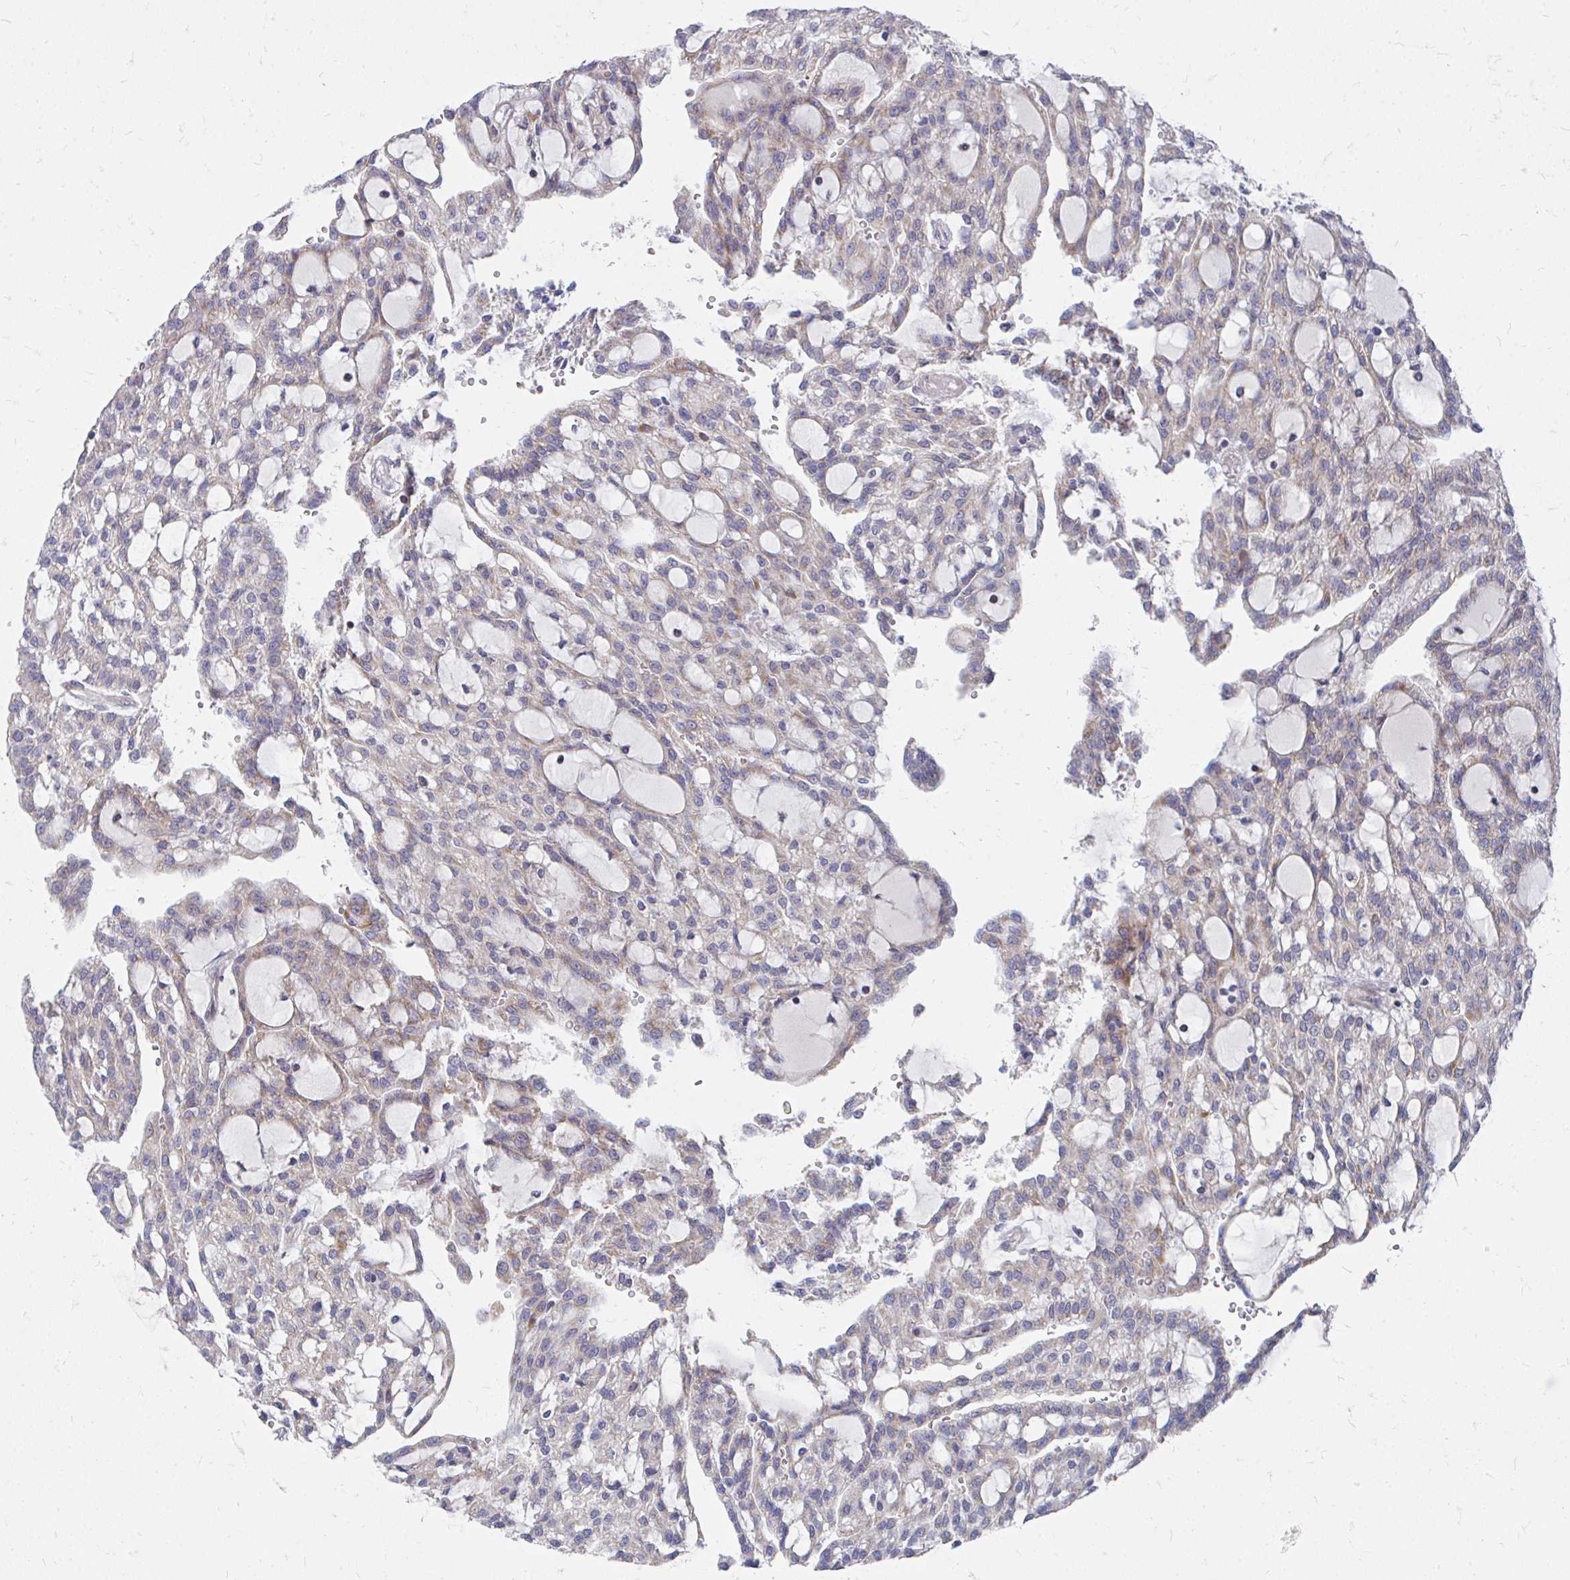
{"staining": {"intensity": "moderate", "quantity": "25%-75%", "location": "cytoplasmic/membranous"}, "tissue": "renal cancer", "cell_type": "Tumor cells", "image_type": "cancer", "snomed": [{"axis": "morphology", "description": "Adenocarcinoma, NOS"}, {"axis": "topography", "description": "Kidney"}], "caption": "Protein expression analysis of human renal adenocarcinoma reveals moderate cytoplasmic/membranous expression in approximately 25%-75% of tumor cells. The protein of interest is stained brown, and the nuclei are stained in blue (DAB (3,3'-diaminobenzidine) IHC with brightfield microscopy, high magnification).", "gene": "PEX3", "patient": {"sex": "male", "age": 63}}